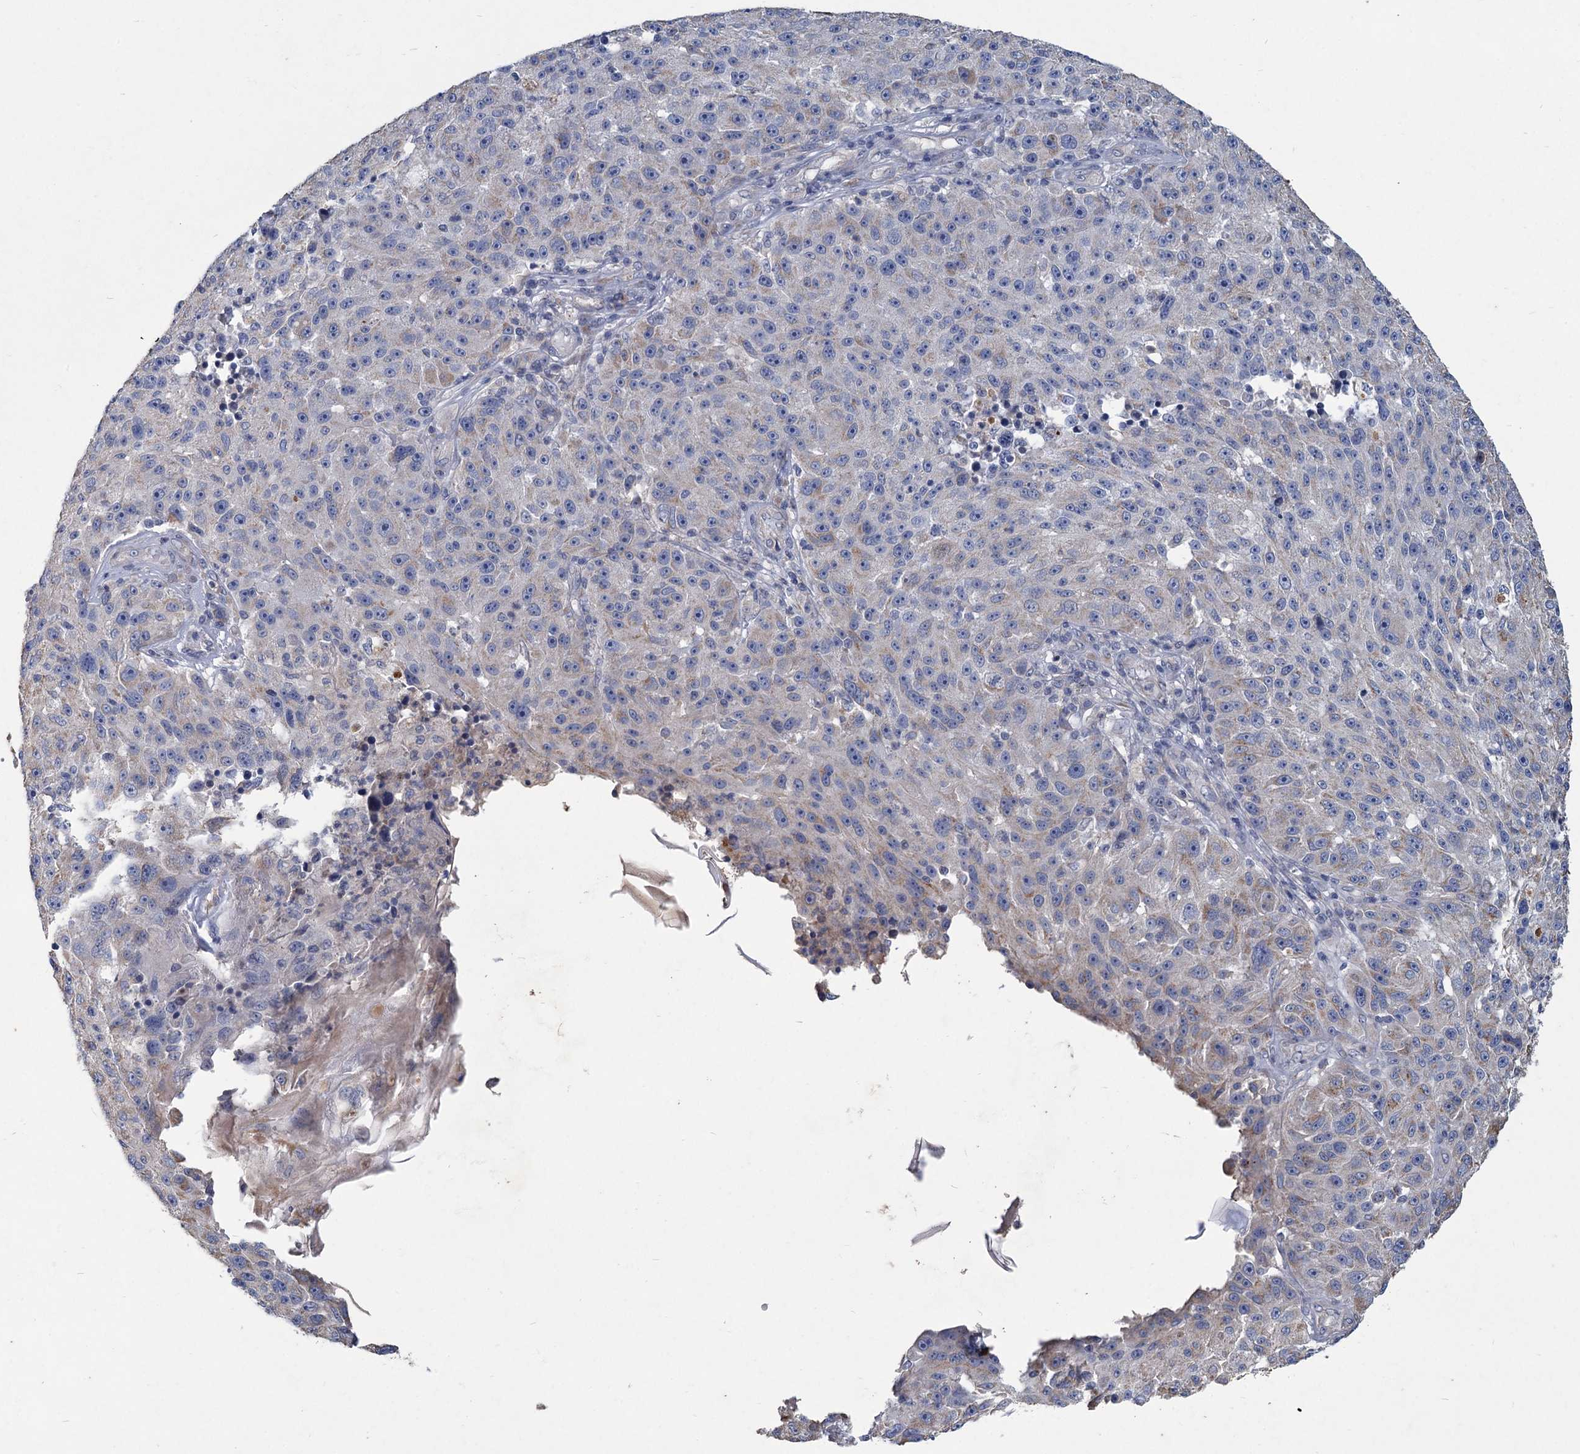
{"staining": {"intensity": "negative", "quantity": "none", "location": "none"}, "tissue": "melanoma", "cell_type": "Tumor cells", "image_type": "cancer", "snomed": [{"axis": "morphology", "description": "Malignant melanoma, NOS"}, {"axis": "topography", "description": "Skin"}], "caption": "IHC micrograph of human melanoma stained for a protein (brown), which demonstrates no positivity in tumor cells. (Brightfield microscopy of DAB immunohistochemistry (IHC) at high magnification).", "gene": "HES2", "patient": {"sex": "male", "age": 53}}